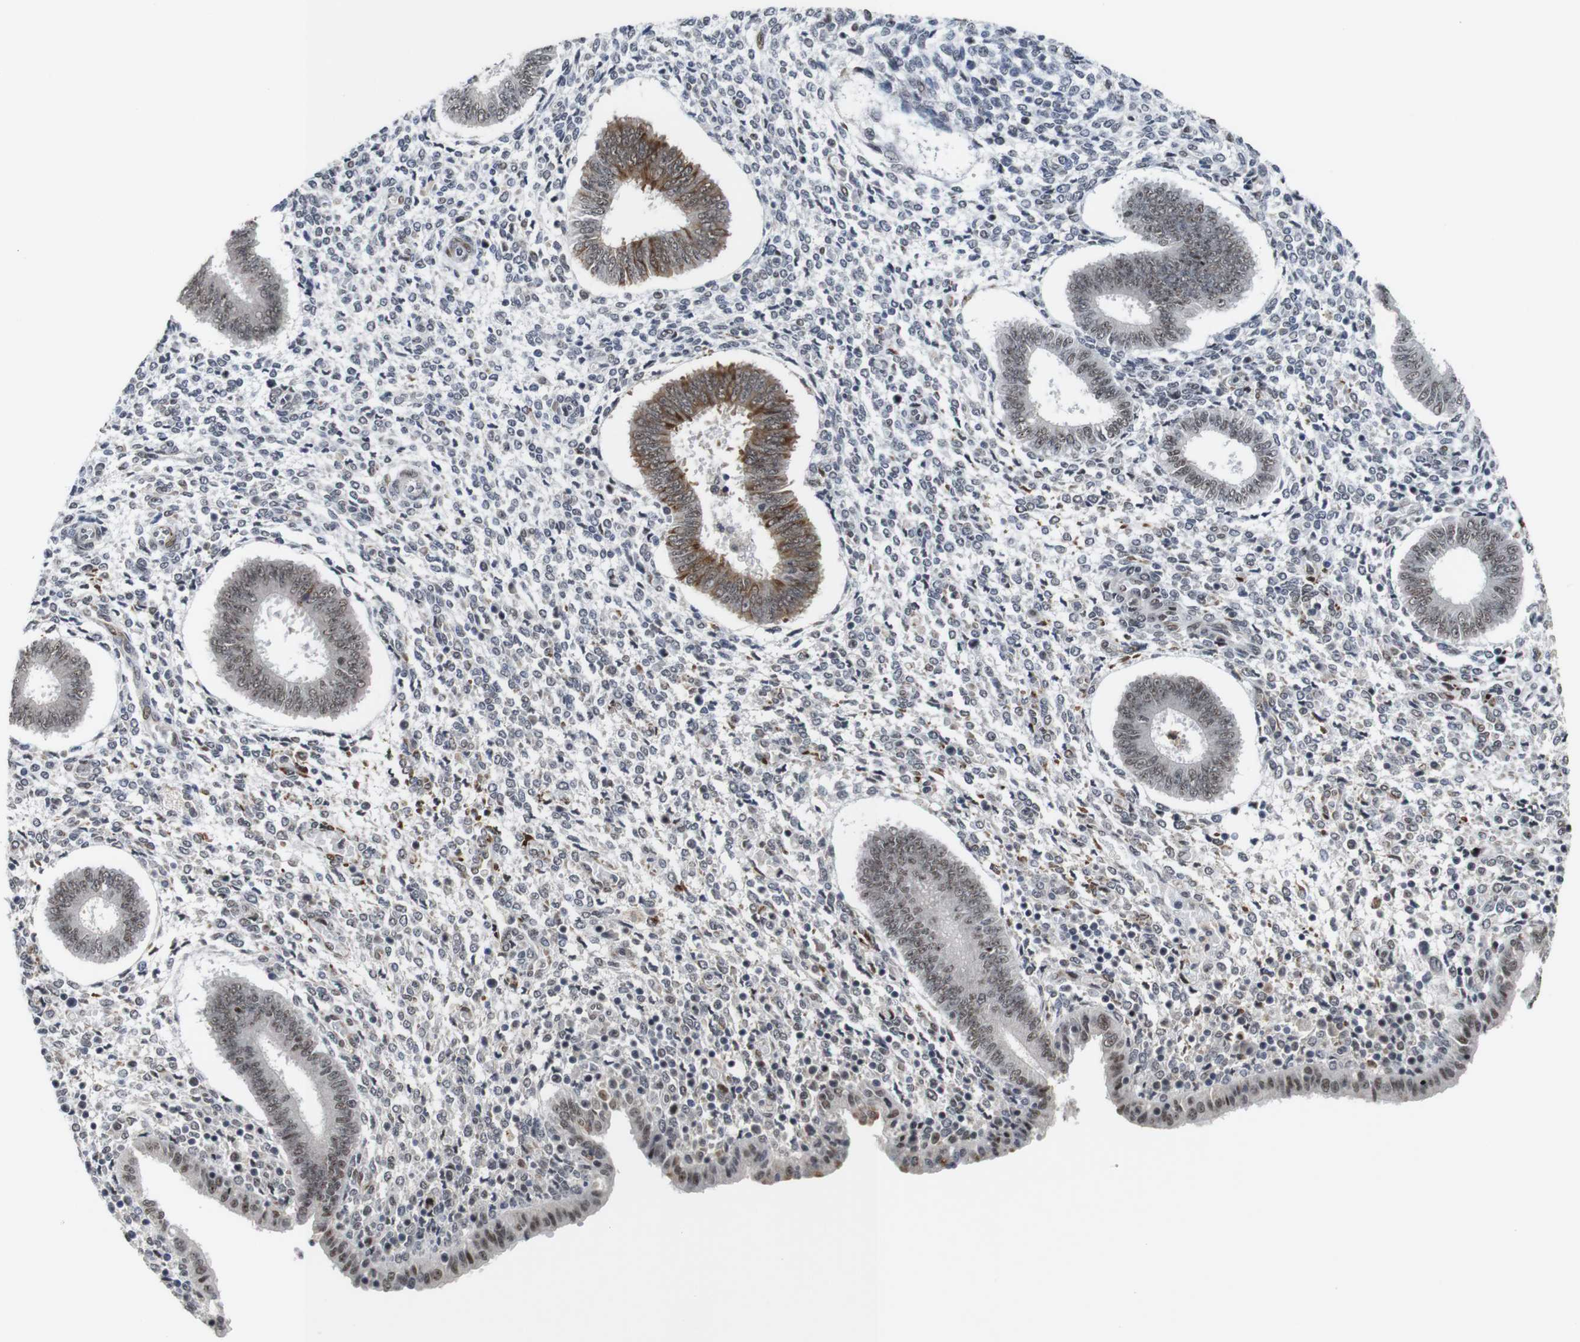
{"staining": {"intensity": "strong", "quantity": "<25%", "location": "cytoplasmic/membranous"}, "tissue": "endometrium", "cell_type": "Cells in endometrial stroma", "image_type": "normal", "snomed": [{"axis": "morphology", "description": "Normal tissue, NOS"}, {"axis": "topography", "description": "Endometrium"}], "caption": "Brown immunohistochemical staining in benign endometrium exhibits strong cytoplasmic/membranous positivity in about <25% of cells in endometrial stroma.", "gene": "EIF4G1", "patient": {"sex": "female", "age": 35}}